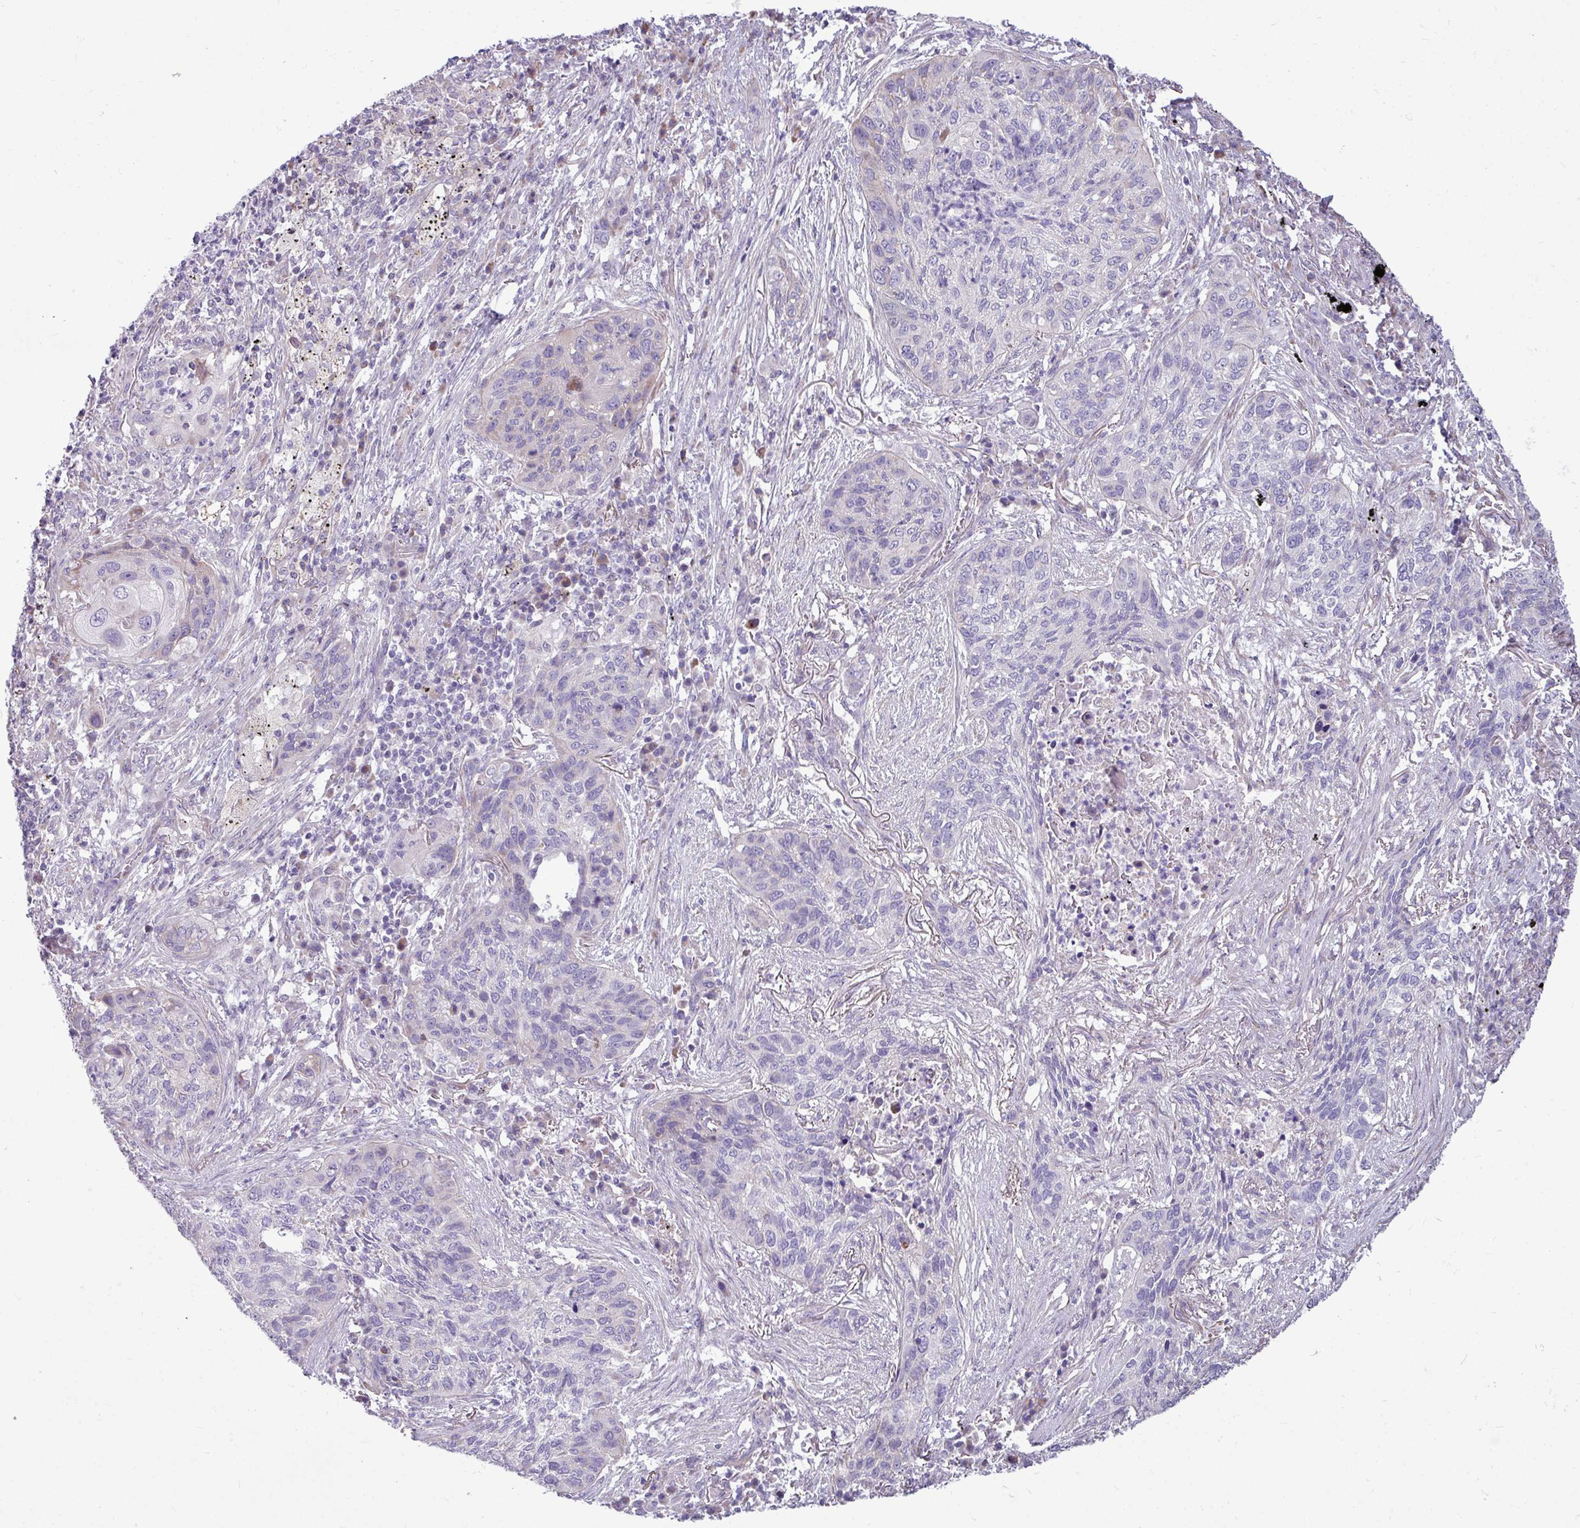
{"staining": {"intensity": "negative", "quantity": "none", "location": "none"}, "tissue": "lung cancer", "cell_type": "Tumor cells", "image_type": "cancer", "snomed": [{"axis": "morphology", "description": "Squamous cell carcinoma, NOS"}, {"axis": "topography", "description": "Lung"}], "caption": "The image demonstrates no significant positivity in tumor cells of lung squamous cell carcinoma.", "gene": "IRGC", "patient": {"sex": "female", "age": 63}}